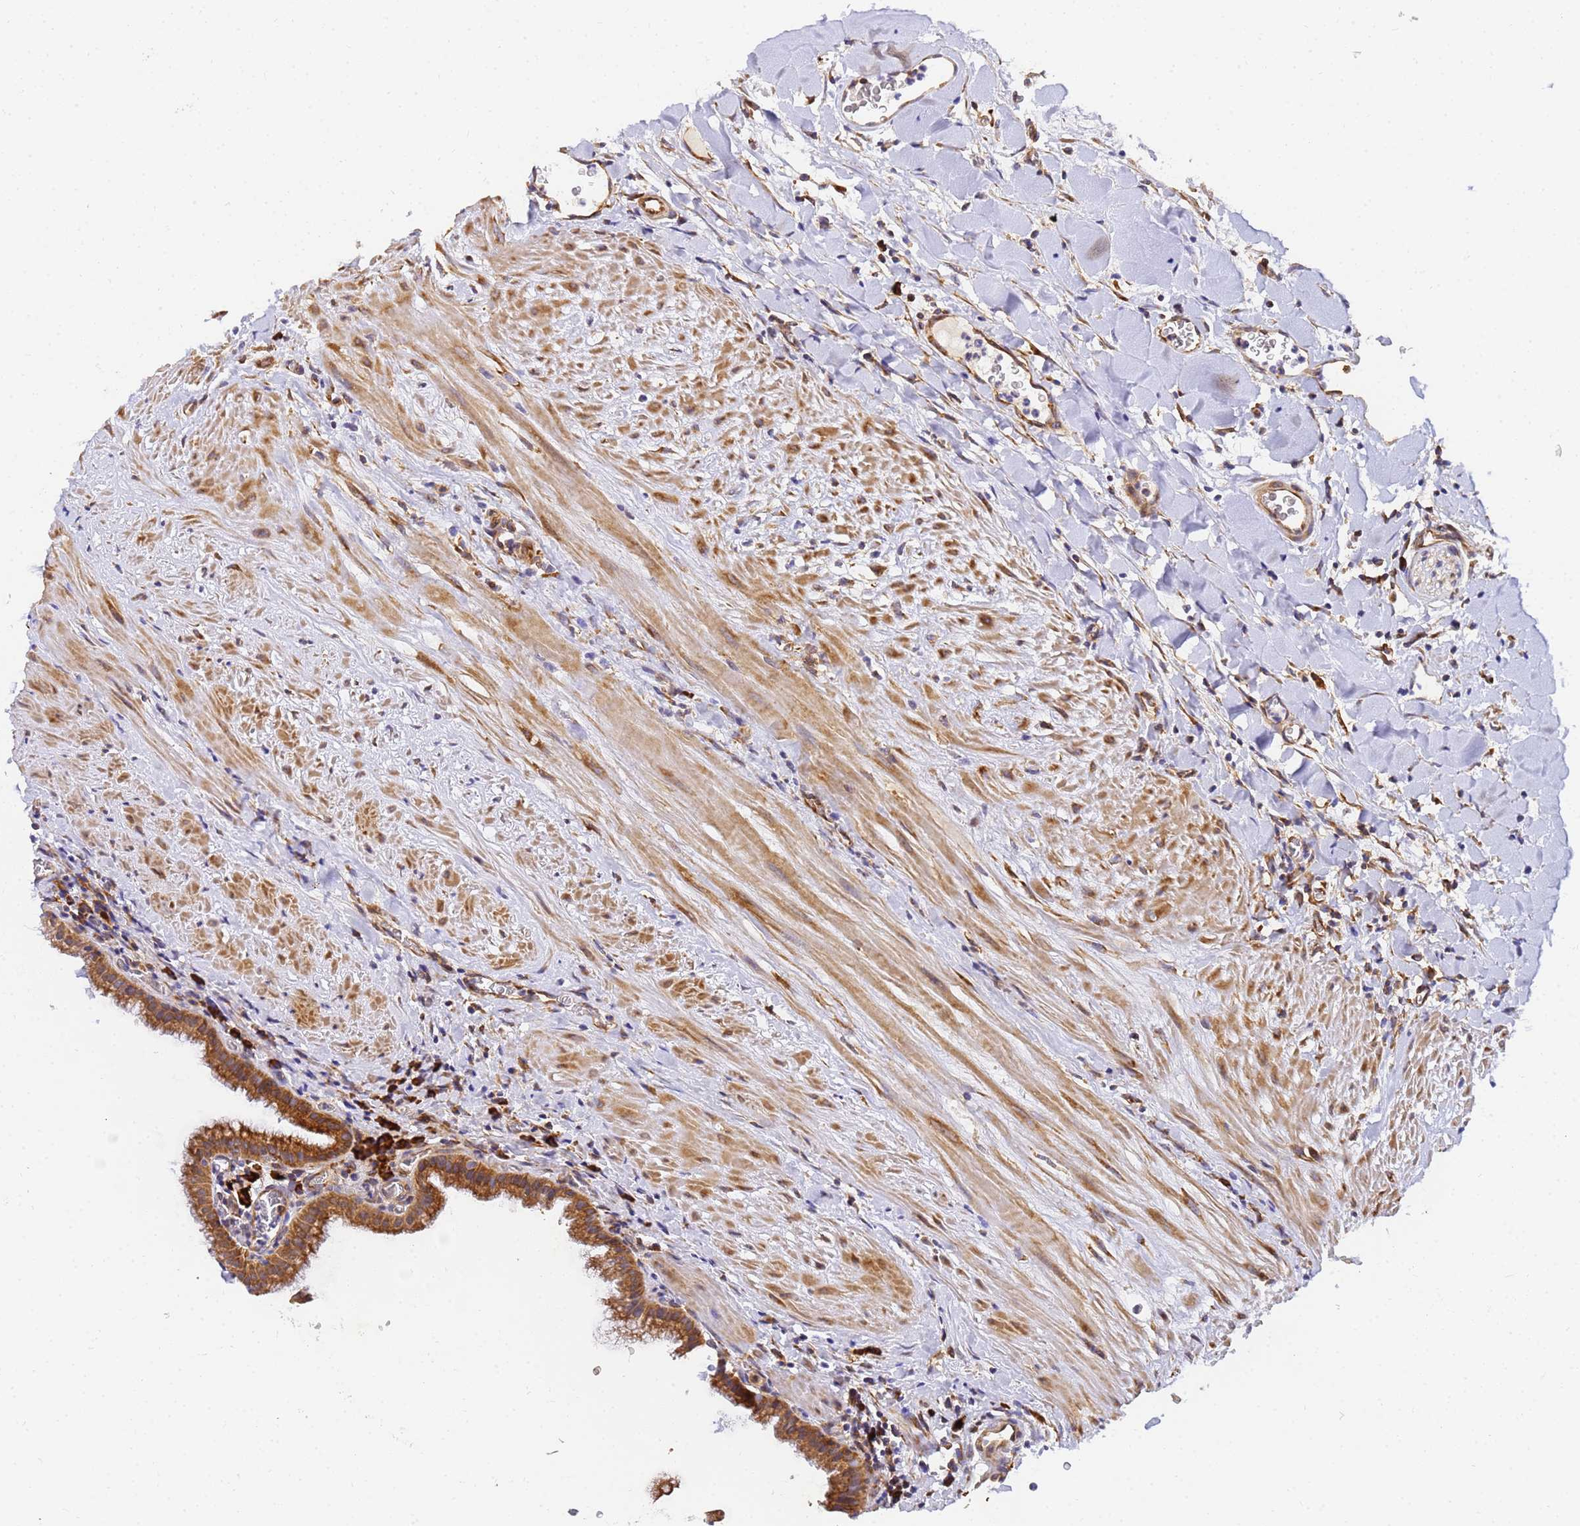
{"staining": {"intensity": "strong", "quantity": "25%-75%", "location": "cytoplasmic/membranous"}, "tissue": "gallbladder", "cell_type": "Glandular cells", "image_type": "normal", "snomed": [{"axis": "morphology", "description": "Normal tissue, NOS"}, {"axis": "topography", "description": "Gallbladder"}], "caption": "Brown immunohistochemical staining in normal gallbladder displays strong cytoplasmic/membranous positivity in approximately 25%-75% of glandular cells. (DAB (3,3'-diaminobenzidine) = brown stain, brightfield microscopy at high magnification).", "gene": "POM121C", "patient": {"sex": "male", "age": 78}}